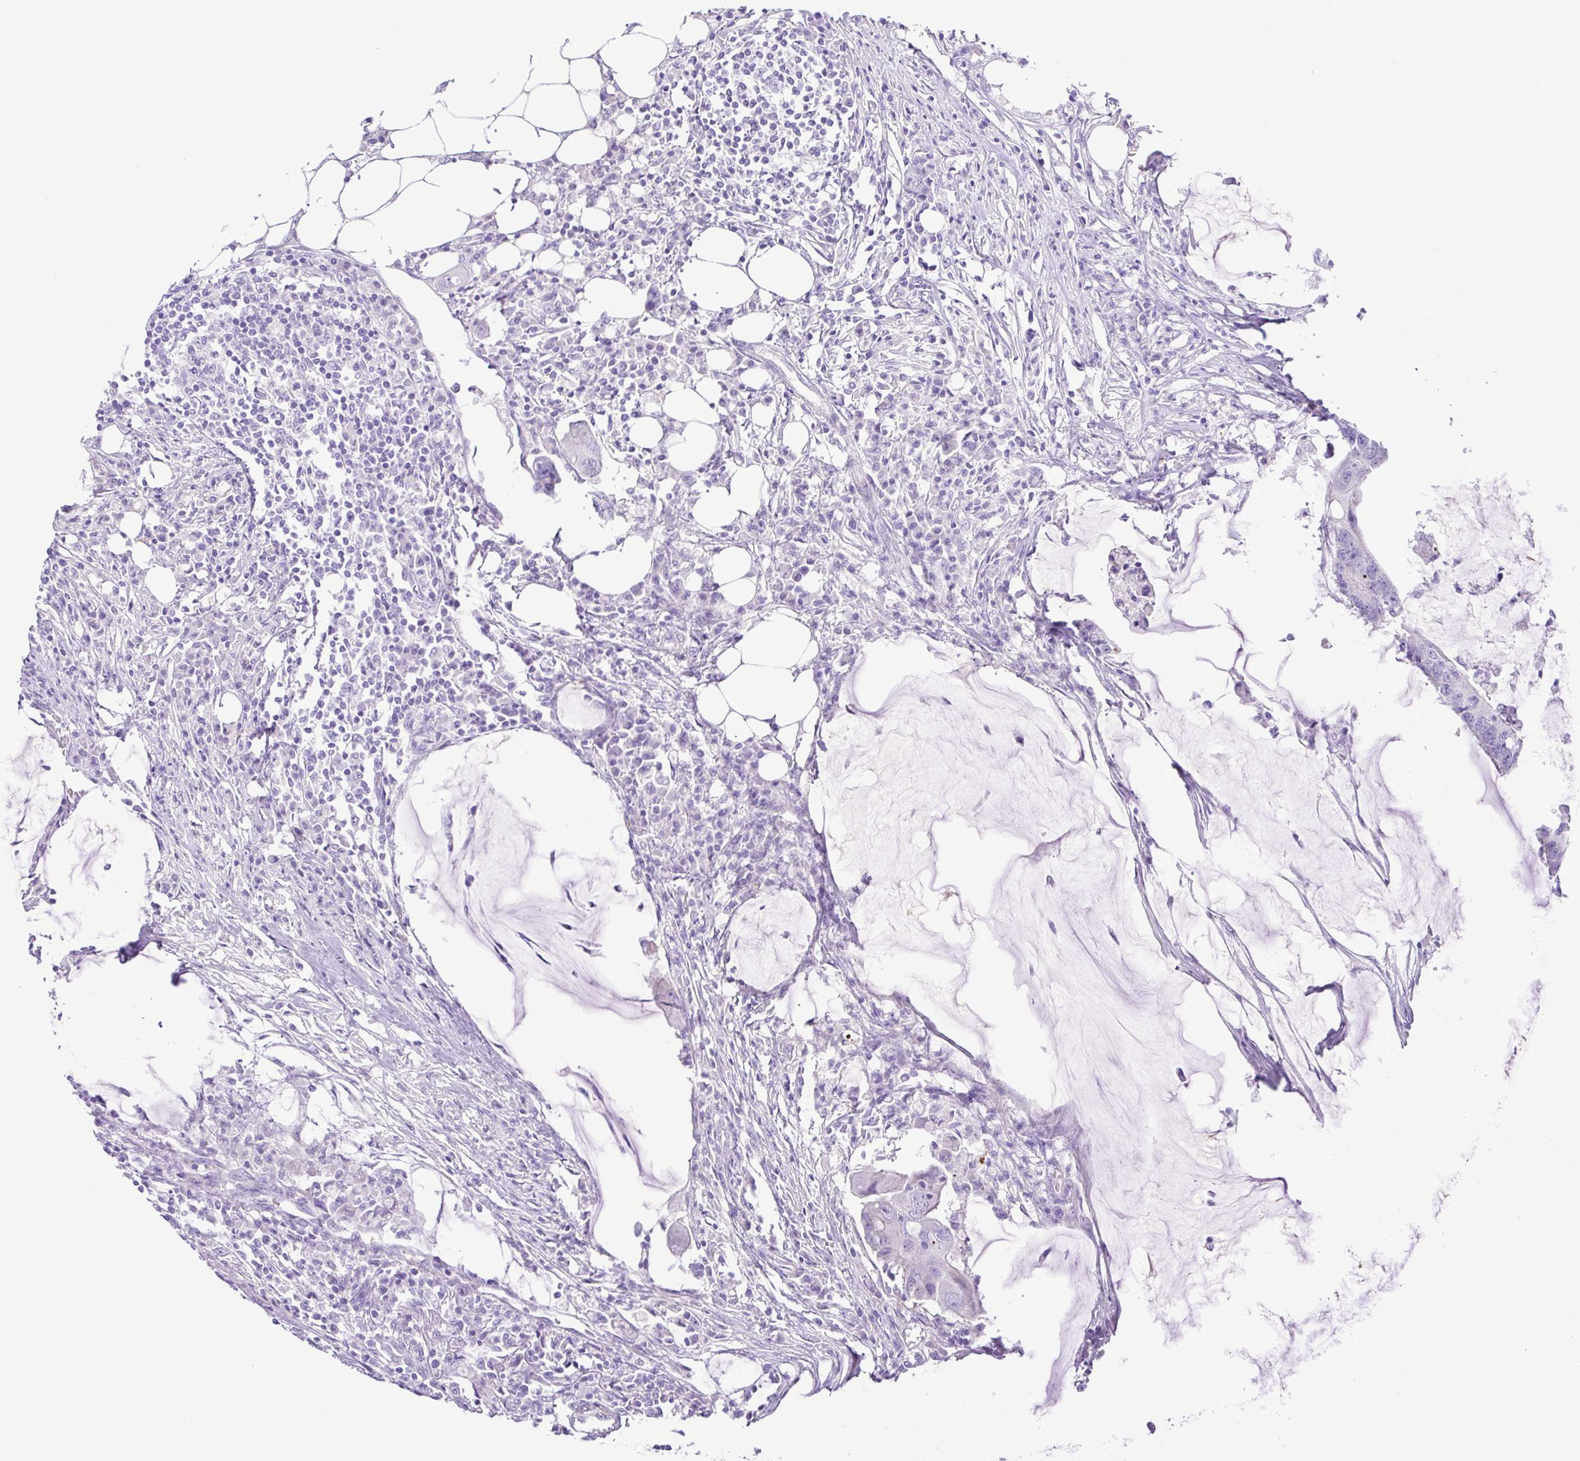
{"staining": {"intensity": "negative", "quantity": "none", "location": "none"}, "tissue": "colorectal cancer", "cell_type": "Tumor cells", "image_type": "cancer", "snomed": [{"axis": "morphology", "description": "Adenocarcinoma, NOS"}, {"axis": "topography", "description": "Colon"}], "caption": "This is an IHC micrograph of colorectal cancer (adenocarcinoma). There is no positivity in tumor cells.", "gene": "GABBR2", "patient": {"sex": "male", "age": 71}}